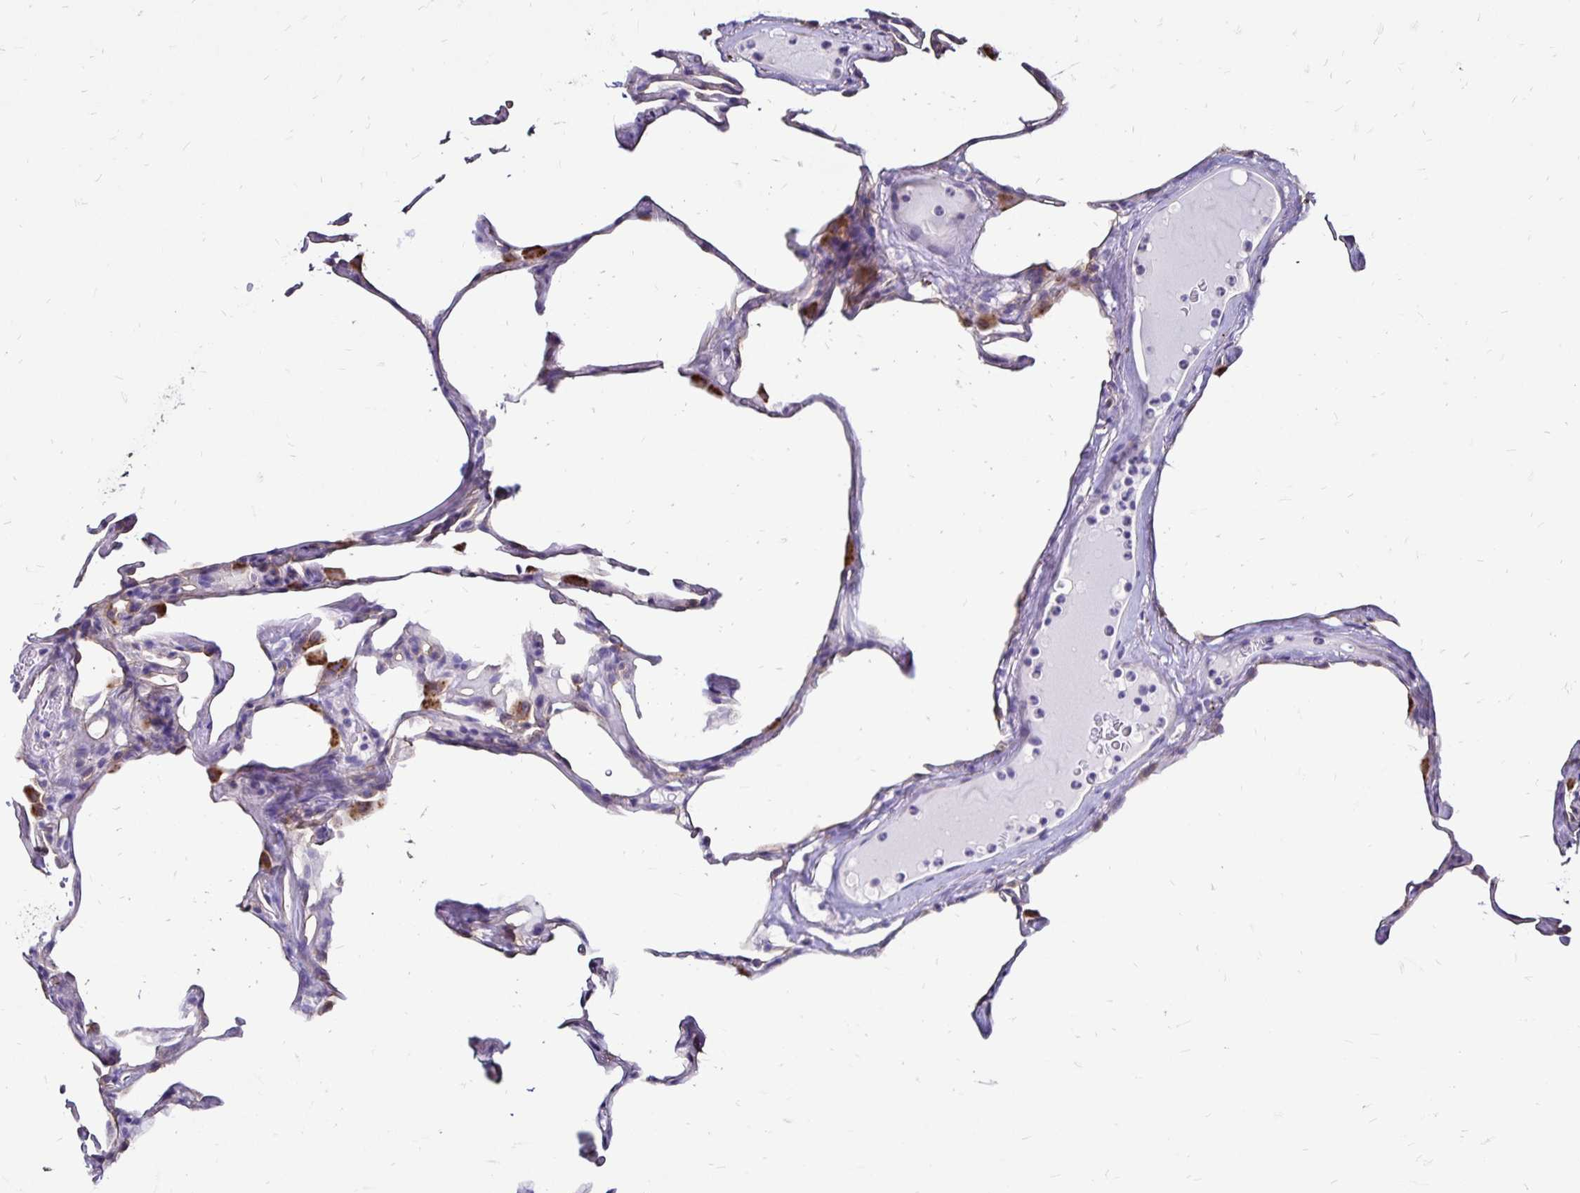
{"staining": {"intensity": "negative", "quantity": "none", "location": "none"}, "tissue": "lung", "cell_type": "Alveolar cells", "image_type": "normal", "snomed": [{"axis": "morphology", "description": "Normal tissue, NOS"}, {"axis": "topography", "description": "Lung"}], "caption": "The immunohistochemistry (IHC) photomicrograph has no significant positivity in alveolar cells of lung.", "gene": "EVPL", "patient": {"sex": "male", "age": 65}}